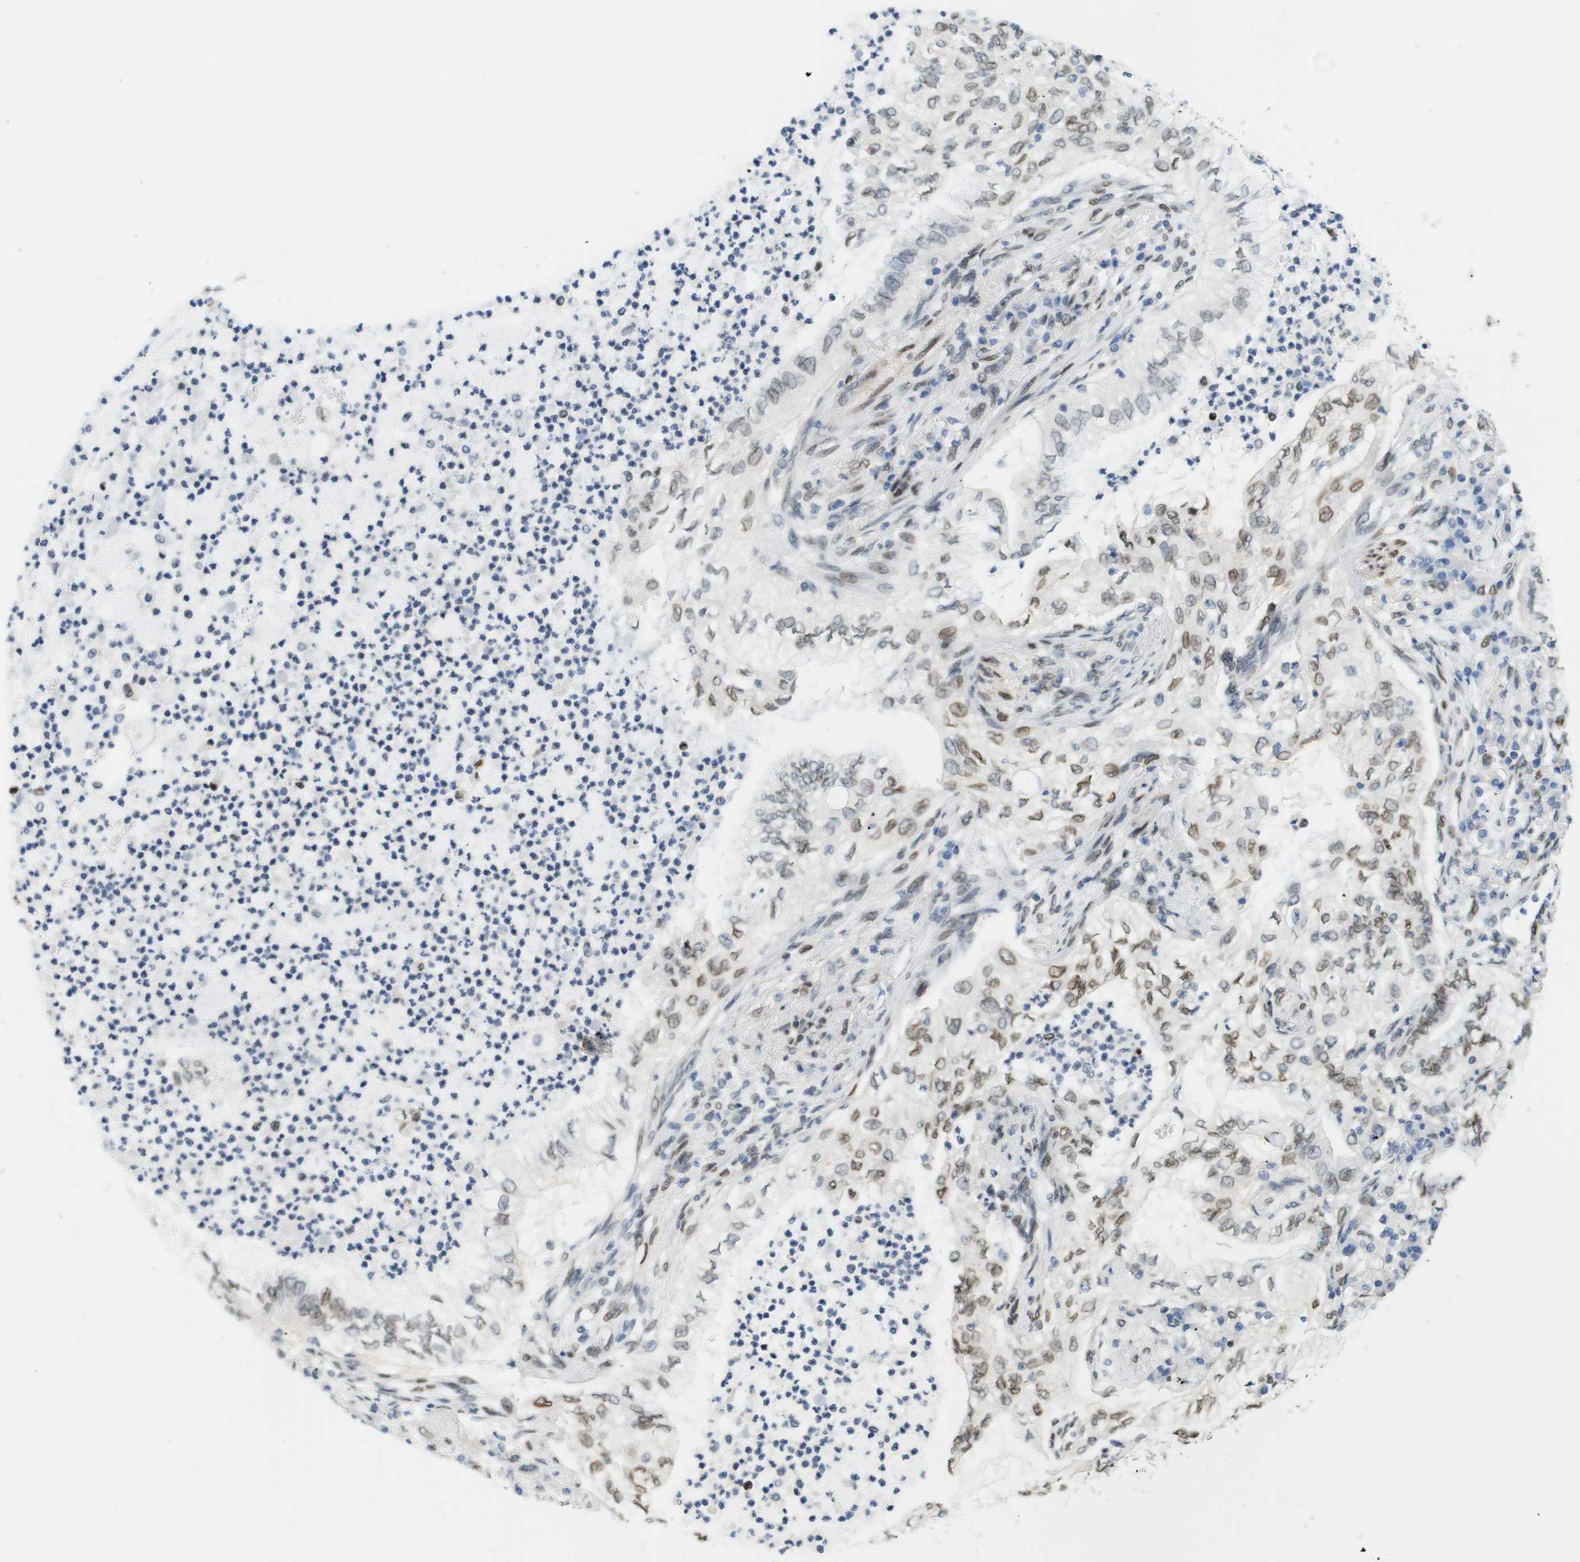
{"staining": {"intensity": "moderate", "quantity": "25%-75%", "location": "cytoplasmic/membranous,nuclear"}, "tissue": "lung cancer", "cell_type": "Tumor cells", "image_type": "cancer", "snomed": [{"axis": "morphology", "description": "Normal tissue, NOS"}, {"axis": "morphology", "description": "Adenocarcinoma, NOS"}, {"axis": "topography", "description": "Bronchus"}, {"axis": "topography", "description": "Lung"}], "caption": "Tumor cells demonstrate medium levels of moderate cytoplasmic/membranous and nuclear positivity in approximately 25%-75% of cells in human lung cancer. (brown staining indicates protein expression, while blue staining denotes nuclei).", "gene": "ARL6IP6", "patient": {"sex": "female", "age": 70}}